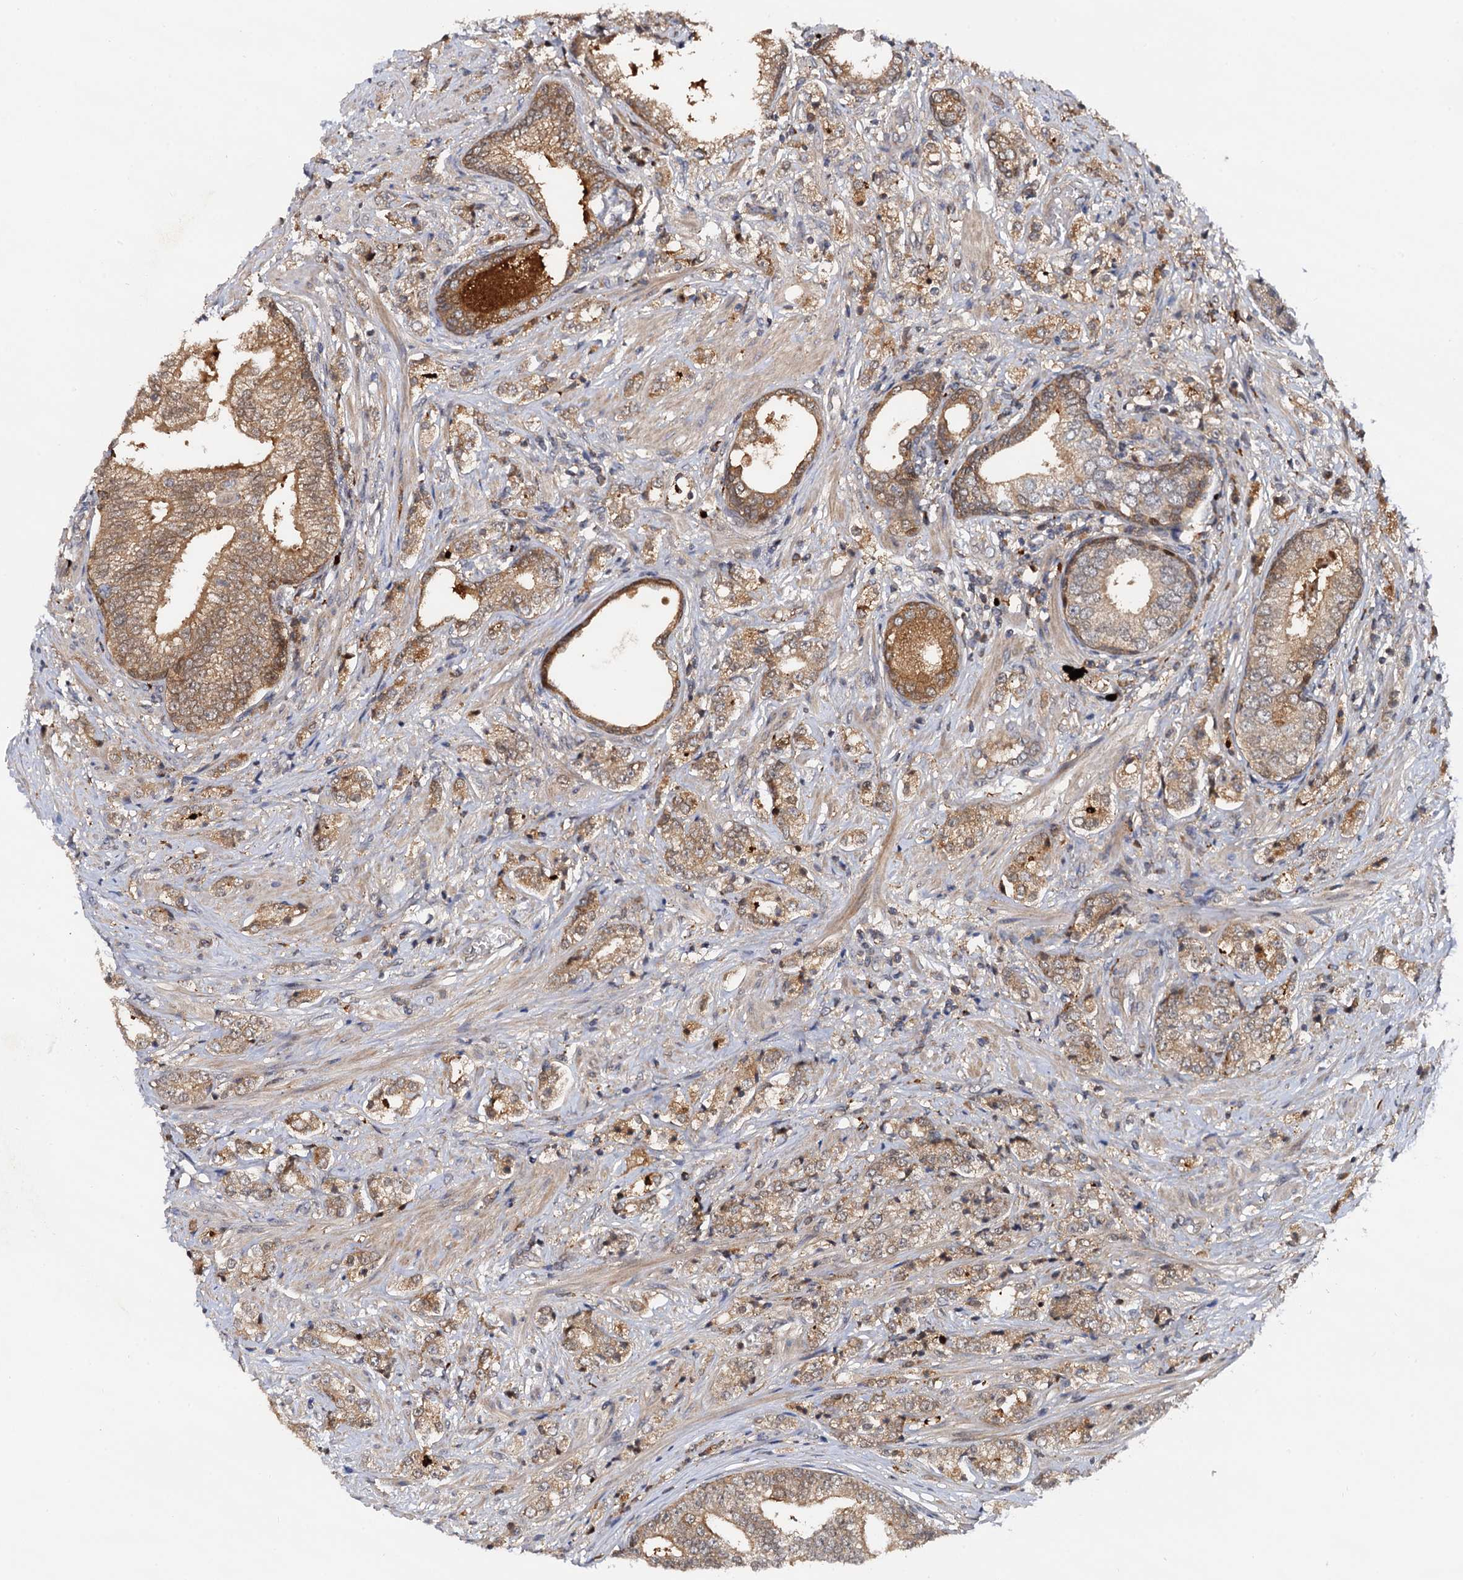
{"staining": {"intensity": "weak", "quantity": ">75%", "location": "cytoplasmic/membranous"}, "tissue": "prostate cancer", "cell_type": "Tumor cells", "image_type": "cancer", "snomed": [{"axis": "morphology", "description": "Adenocarcinoma, High grade"}, {"axis": "topography", "description": "Prostate"}], "caption": "This is a histology image of IHC staining of prostate cancer (adenocarcinoma (high-grade)), which shows weak expression in the cytoplasmic/membranous of tumor cells.", "gene": "SELENOP", "patient": {"sex": "male", "age": 69}}